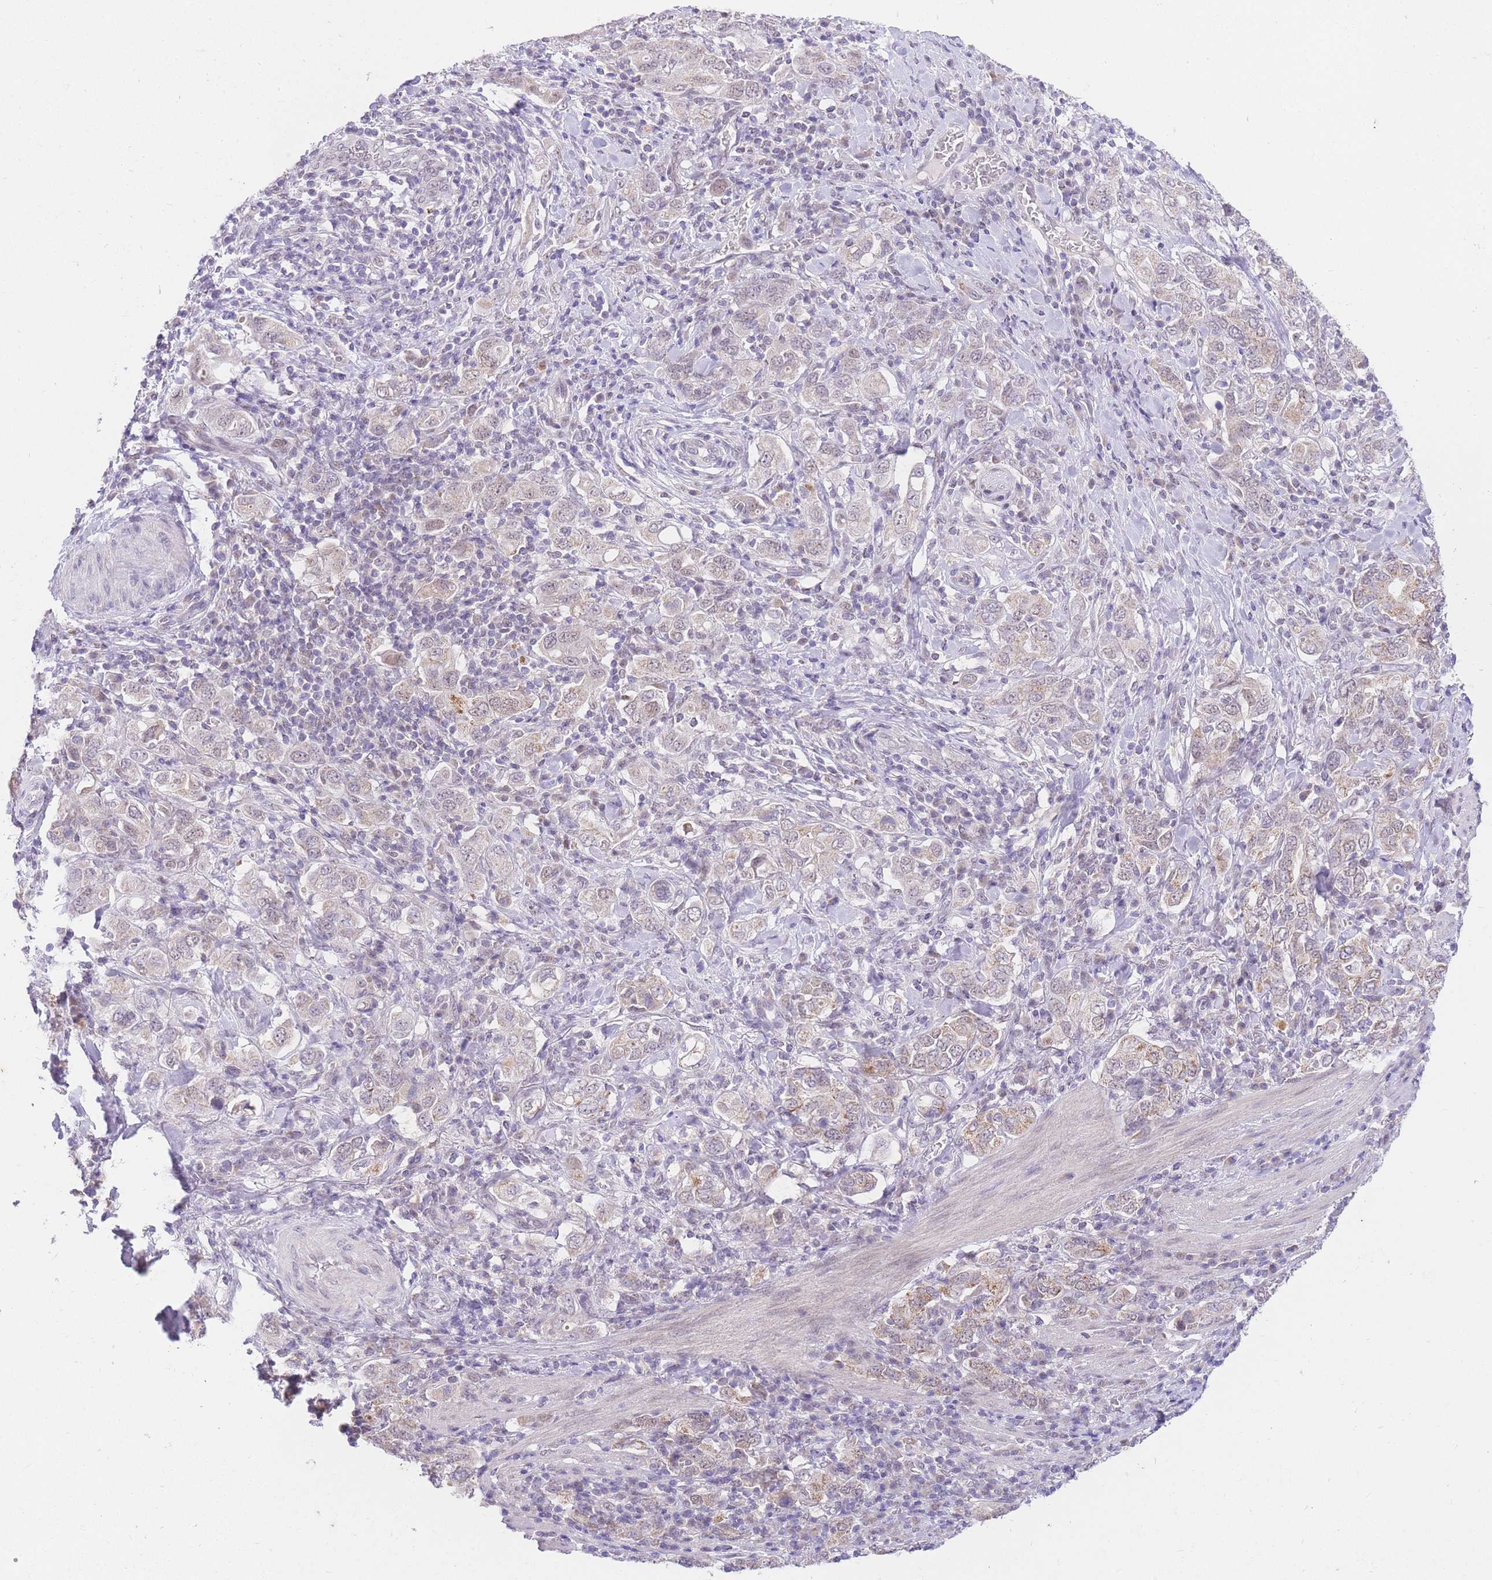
{"staining": {"intensity": "weak", "quantity": "25%-75%", "location": "cytoplasmic/membranous,nuclear"}, "tissue": "stomach cancer", "cell_type": "Tumor cells", "image_type": "cancer", "snomed": [{"axis": "morphology", "description": "Adenocarcinoma, NOS"}, {"axis": "topography", "description": "Stomach, upper"}, {"axis": "topography", "description": "Stomach"}], "caption": "This photomicrograph demonstrates stomach cancer stained with immunohistochemistry (IHC) to label a protein in brown. The cytoplasmic/membranous and nuclear of tumor cells show weak positivity for the protein. Nuclei are counter-stained blue.", "gene": "UBXN7", "patient": {"sex": "male", "age": 62}}